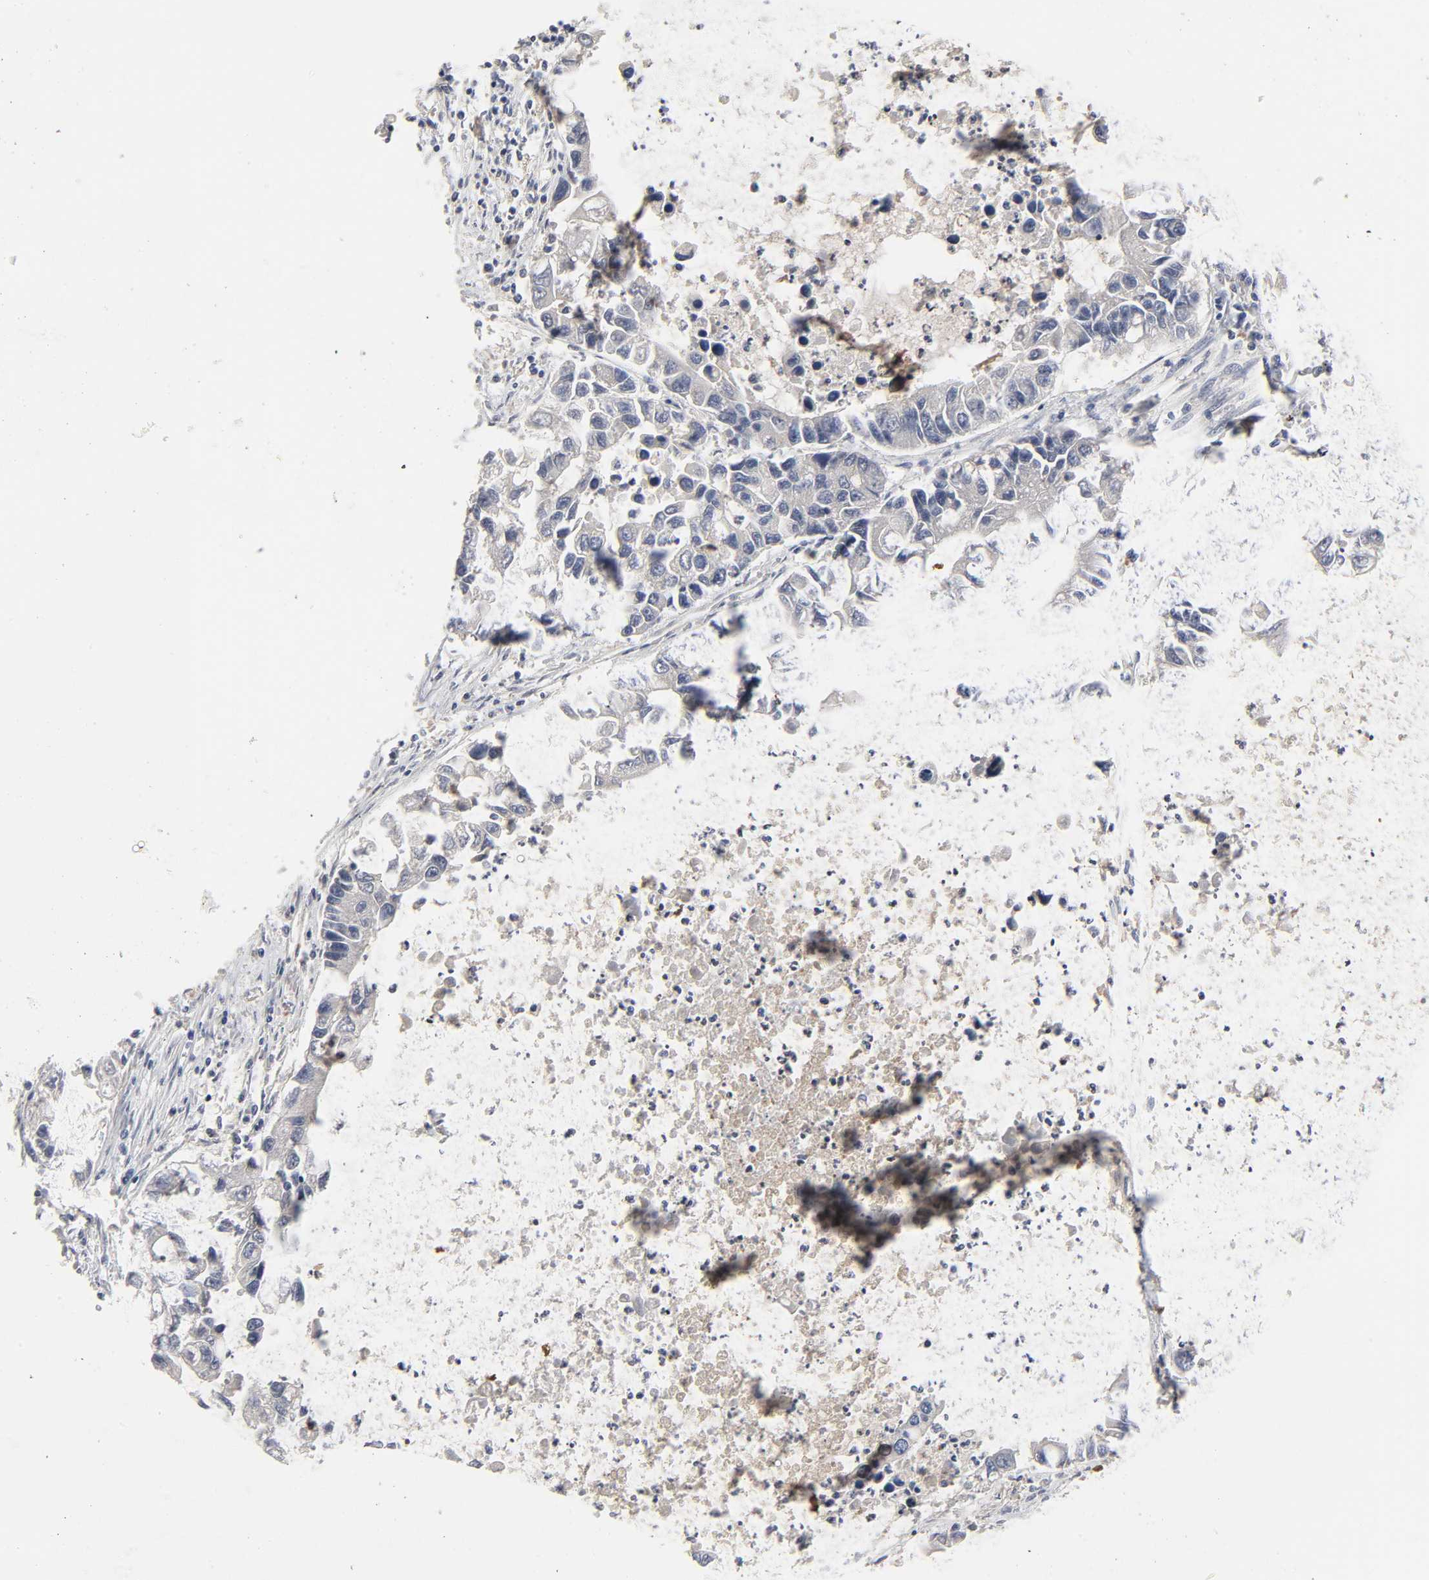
{"staining": {"intensity": "negative", "quantity": "none", "location": "none"}, "tissue": "lung cancer", "cell_type": "Tumor cells", "image_type": "cancer", "snomed": [{"axis": "morphology", "description": "Adenocarcinoma, NOS"}, {"axis": "topography", "description": "Lung"}], "caption": "High magnification brightfield microscopy of adenocarcinoma (lung) stained with DAB (3,3'-diaminobenzidine) (brown) and counterstained with hematoxylin (blue): tumor cells show no significant staining.", "gene": "CPN2", "patient": {"sex": "female", "age": 51}}